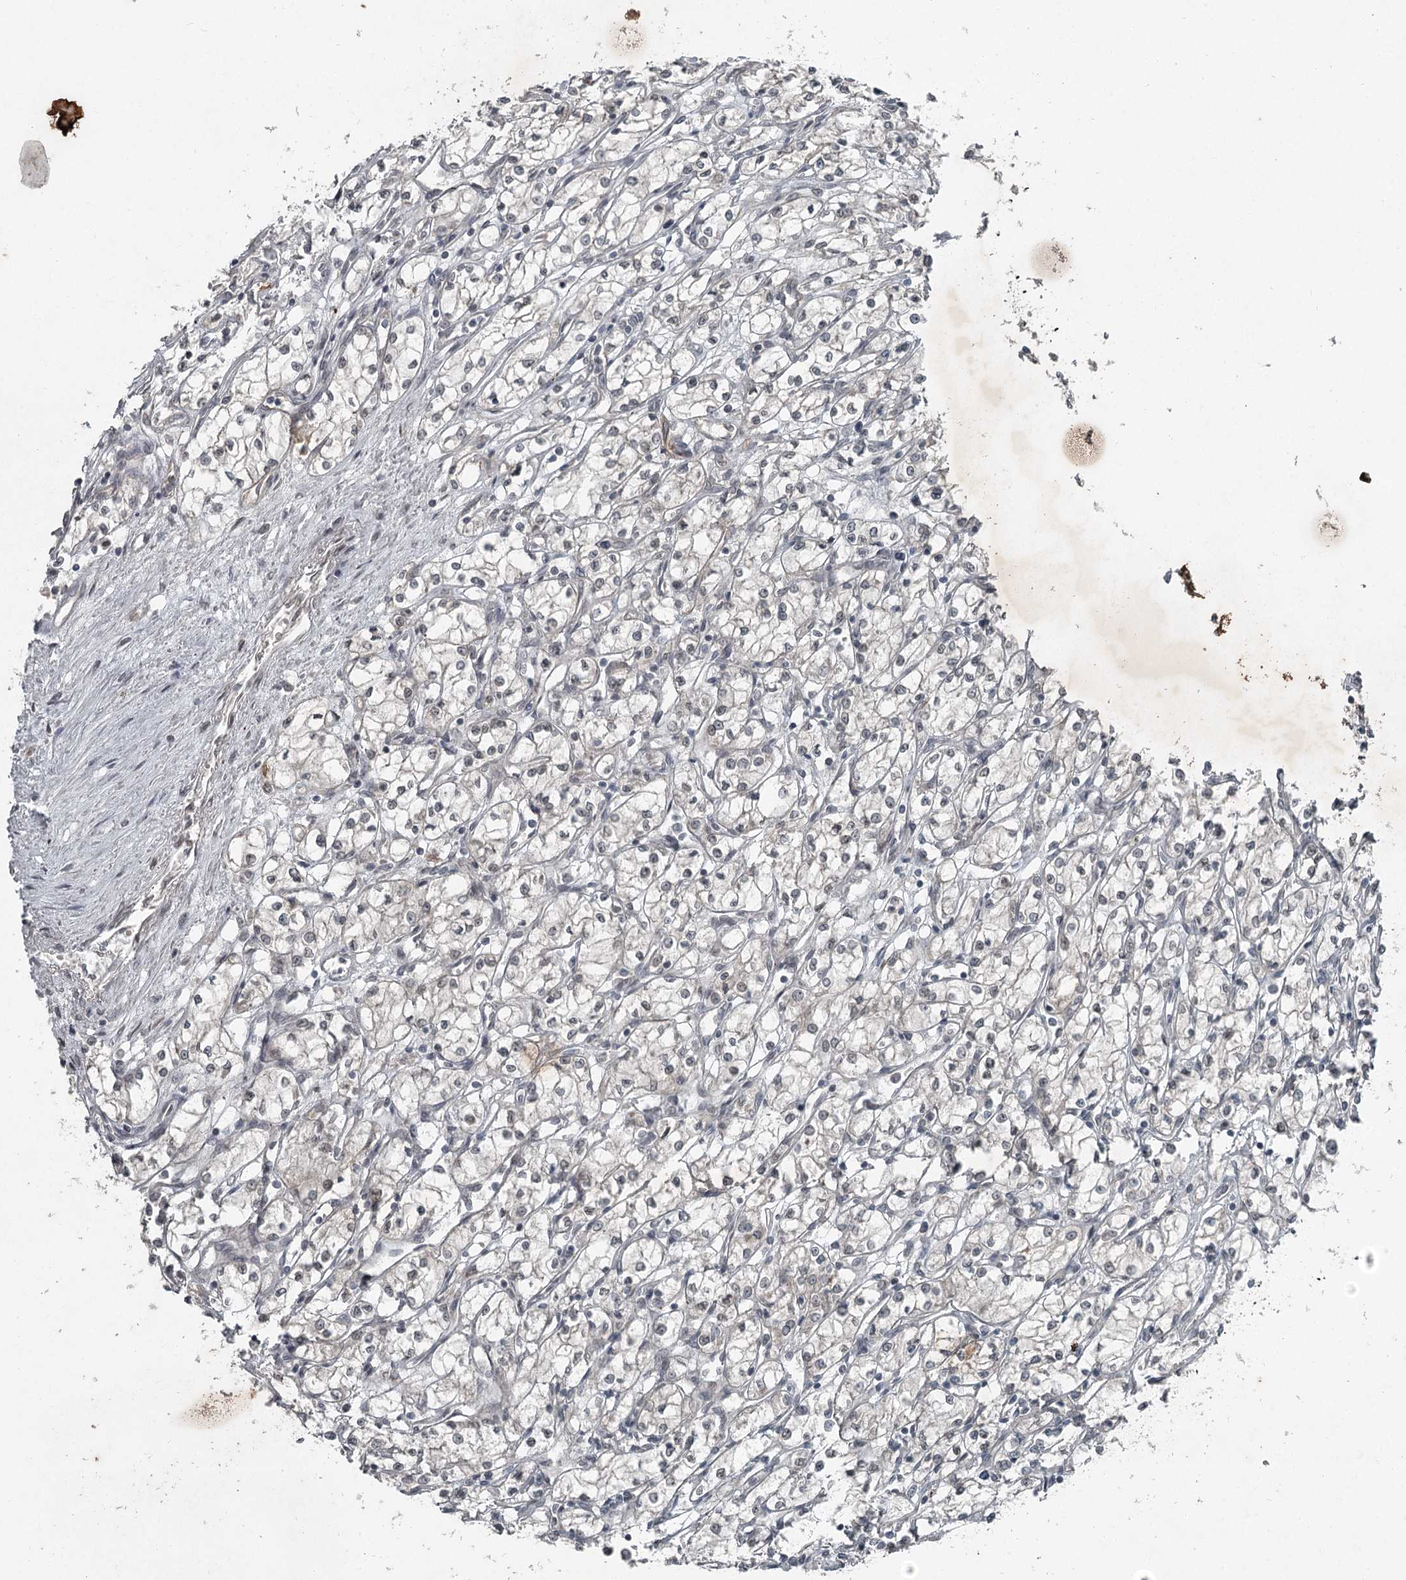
{"staining": {"intensity": "negative", "quantity": "none", "location": "none"}, "tissue": "renal cancer", "cell_type": "Tumor cells", "image_type": "cancer", "snomed": [{"axis": "morphology", "description": "Adenocarcinoma, NOS"}, {"axis": "topography", "description": "Kidney"}], "caption": "Tumor cells are negative for brown protein staining in renal cancer.", "gene": "SLC39A8", "patient": {"sex": "male", "age": 59}}